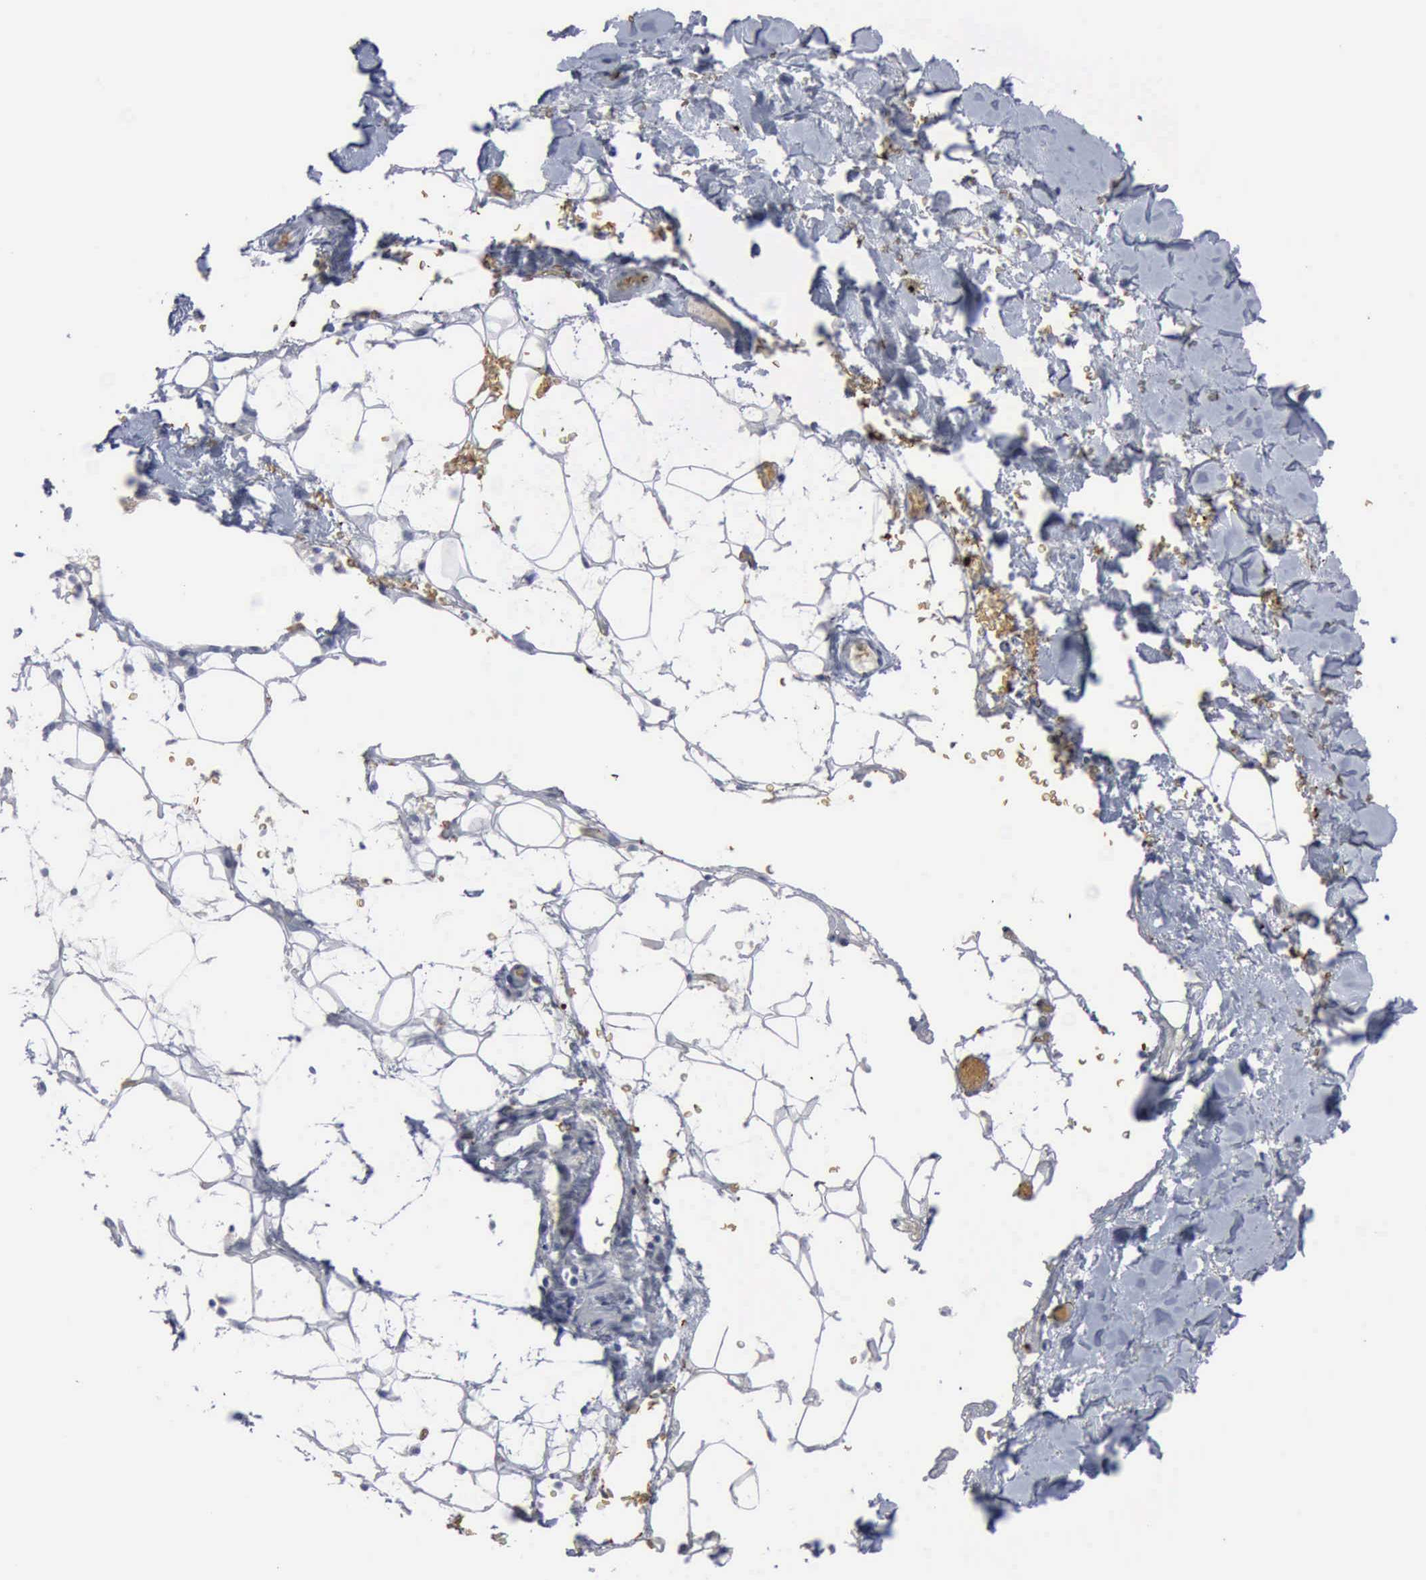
{"staining": {"intensity": "negative", "quantity": "none", "location": "none"}, "tissue": "skin cancer", "cell_type": "Tumor cells", "image_type": "cancer", "snomed": [{"axis": "morphology", "description": "Squamous cell carcinoma, NOS"}, {"axis": "topography", "description": "Skin"}], "caption": "Immunohistochemistry photomicrograph of skin cancer stained for a protein (brown), which exhibits no staining in tumor cells.", "gene": "TGFB1", "patient": {"sex": "male", "age": 84}}